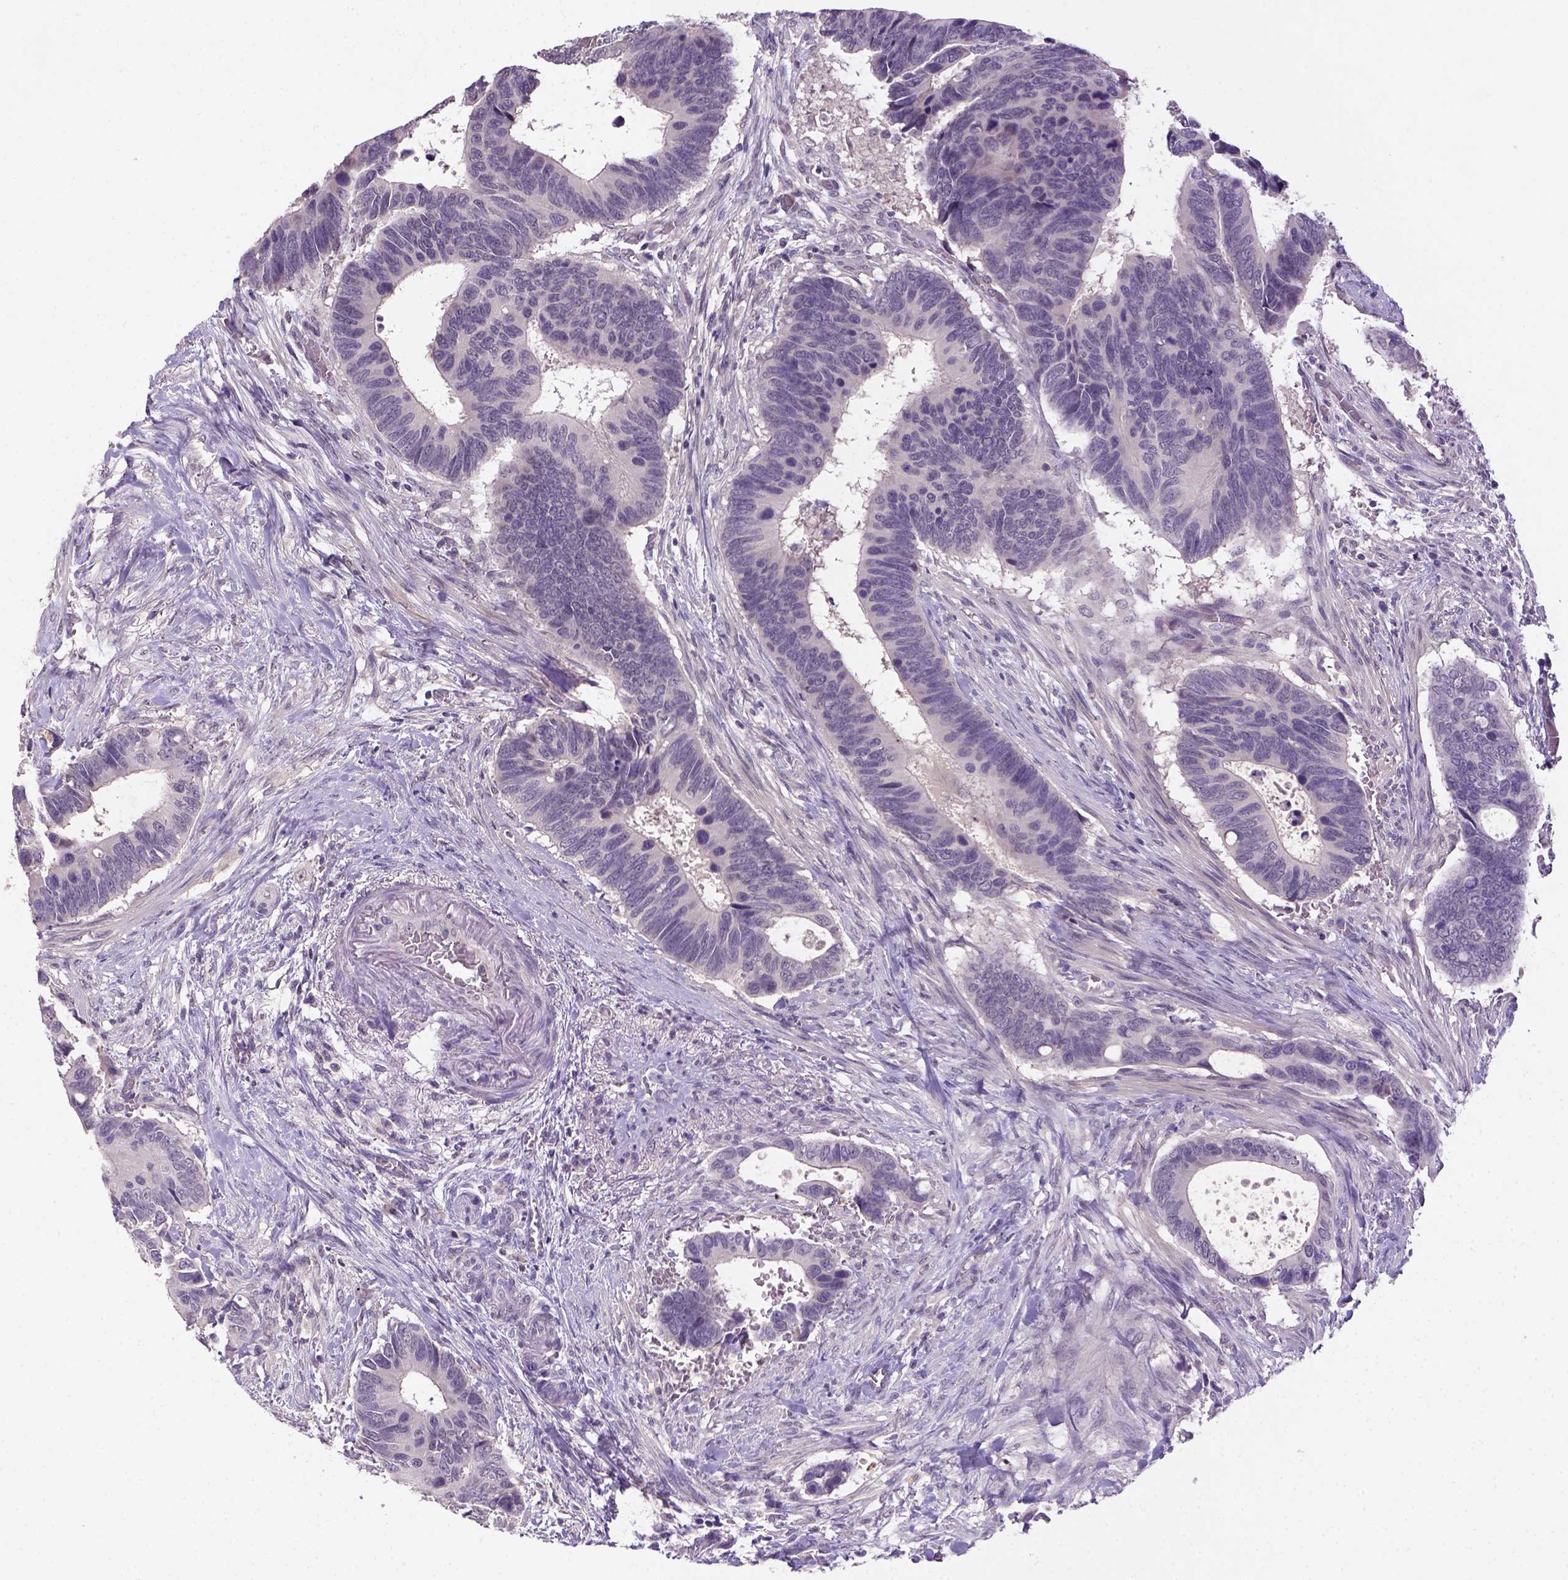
{"staining": {"intensity": "negative", "quantity": "none", "location": "none"}, "tissue": "colorectal cancer", "cell_type": "Tumor cells", "image_type": "cancer", "snomed": [{"axis": "morphology", "description": "Adenocarcinoma, NOS"}, {"axis": "topography", "description": "Colon"}], "caption": "Adenocarcinoma (colorectal) stained for a protein using IHC reveals no expression tumor cells.", "gene": "NLGN2", "patient": {"sex": "male", "age": 49}}